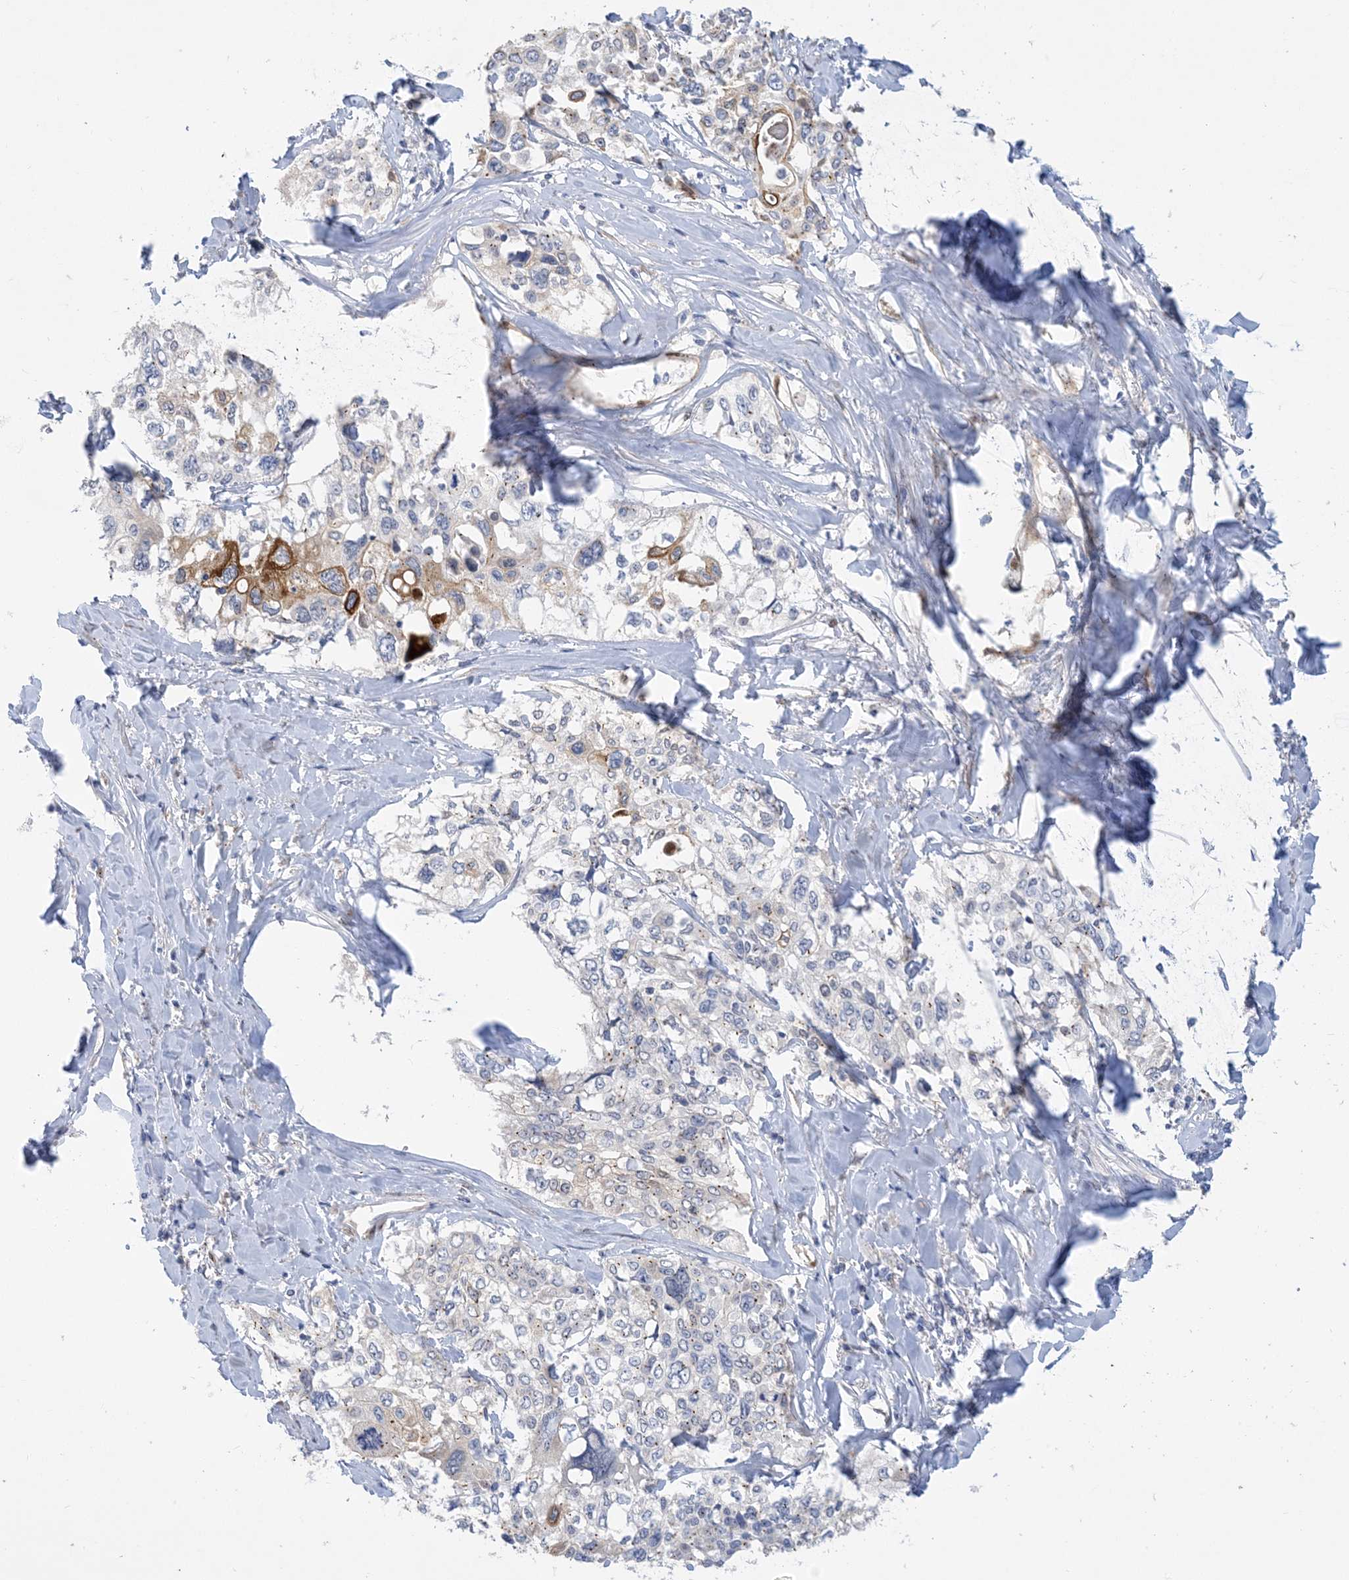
{"staining": {"intensity": "moderate", "quantity": "<25%", "location": "cytoplasmic/membranous"}, "tissue": "cervical cancer", "cell_type": "Tumor cells", "image_type": "cancer", "snomed": [{"axis": "morphology", "description": "Squamous cell carcinoma, NOS"}, {"axis": "topography", "description": "Cervix"}], "caption": "IHC (DAB) staining of human cervical cancer (squamous cell carcinoma) exhibits moderate cytoplasmic/membranous protein staining in approximately <25% of tumor cells.", "gene": "RBMS3", "patient": {"sex": "female", "age": 31}}